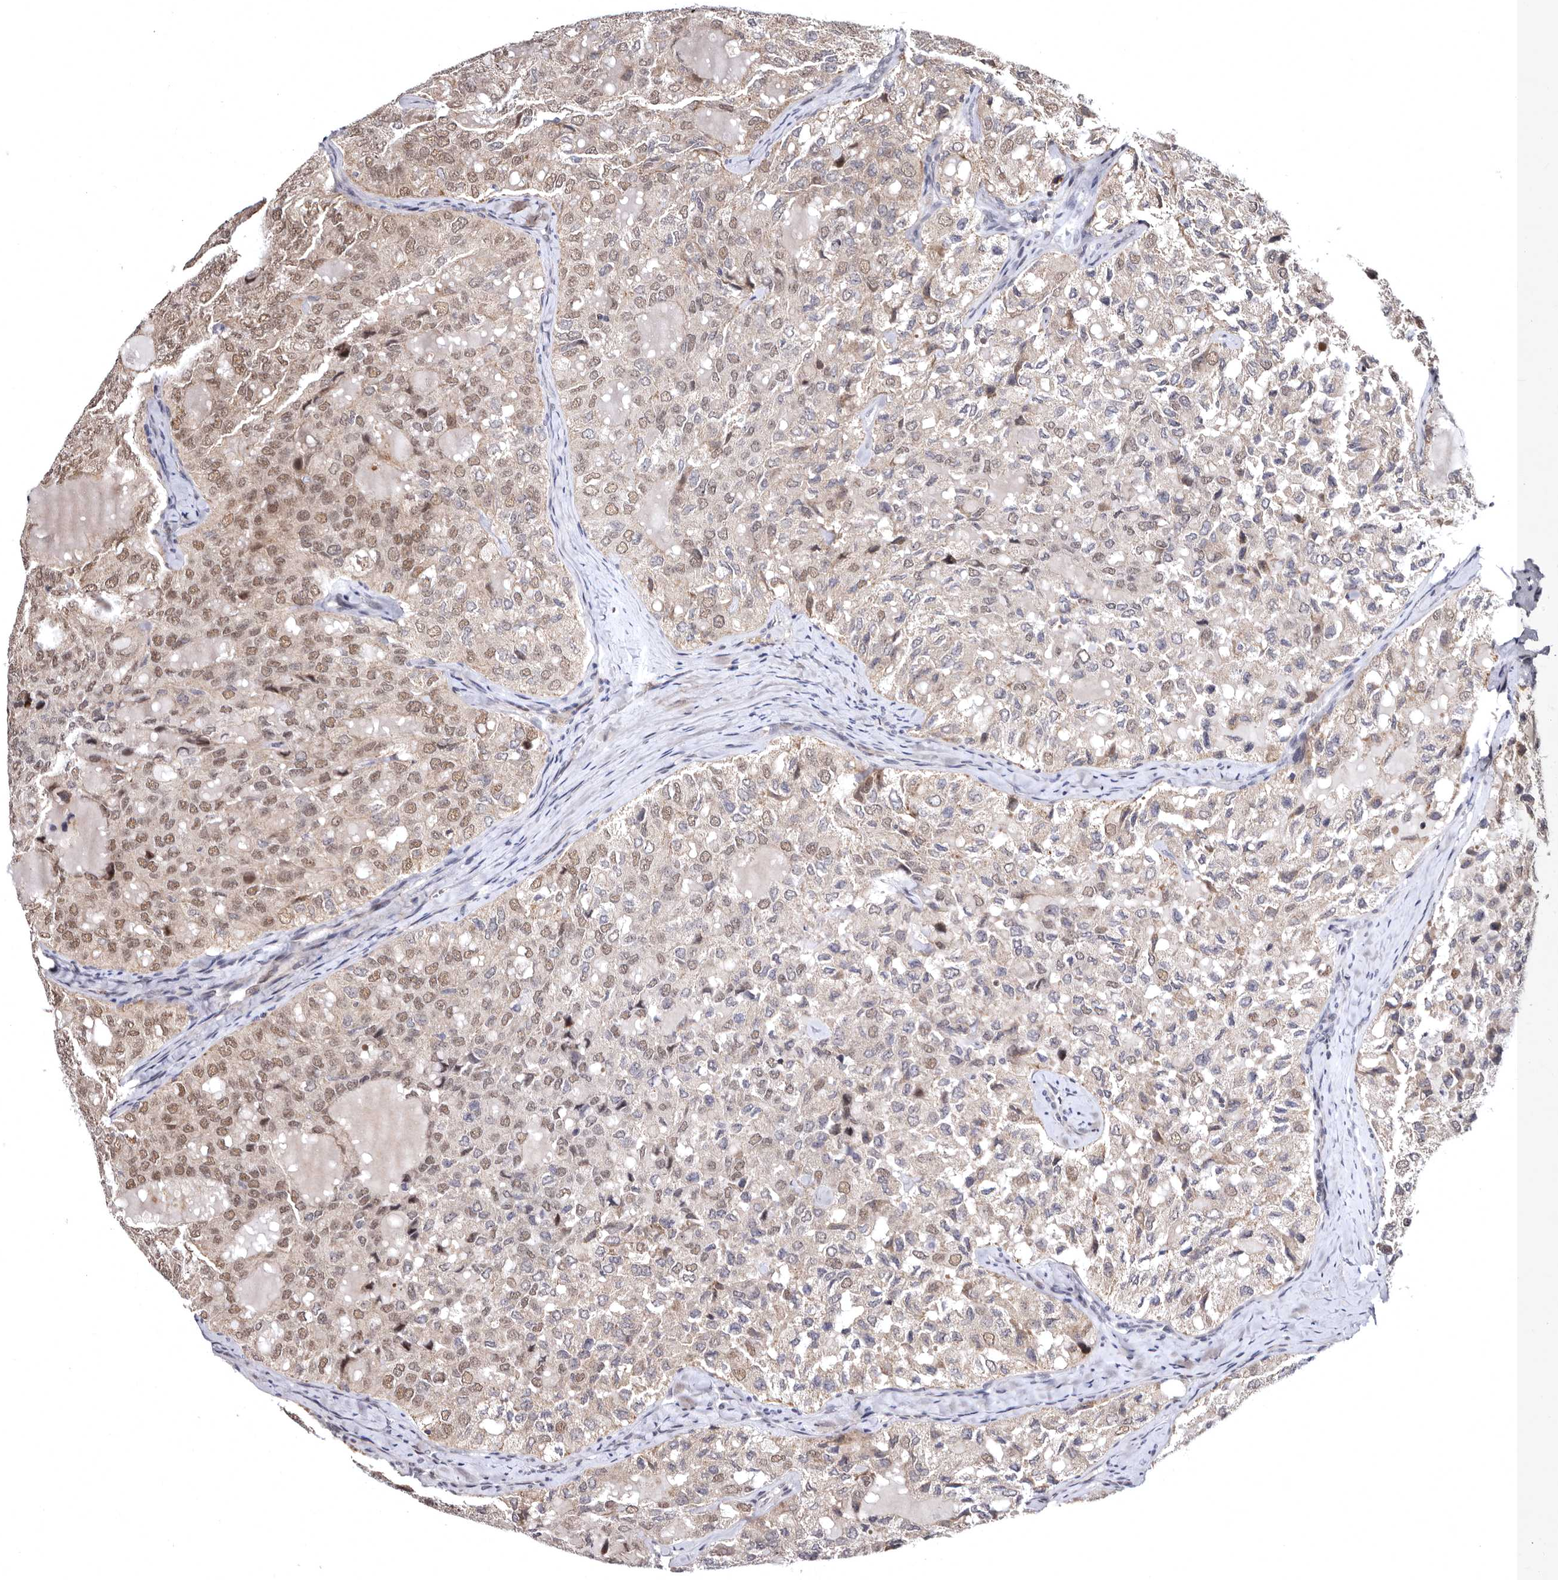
{"staining": {"intensity": "moderate", "quantity": ">75%", "location": "nuclear"}, "tissue": "thyroid cancer", "cell_type": "Tumor cells", "image_type": "cancer", "snomed": [{"axis": "morphology", "description": "Follicular adenoma carcinoma, NOS"}, {"axis": "topography", "description": "Thyroid gland"}], "caption": "IHC histopathology image of follicular adenoma carcinoma (thyroid) stained for a protein (brown), which displays medium levels of moderate nuclear positivity in about >75% of tumor cells.", "gene": "PHF20L1", "patient": {"sex": "male", "age": 75}}